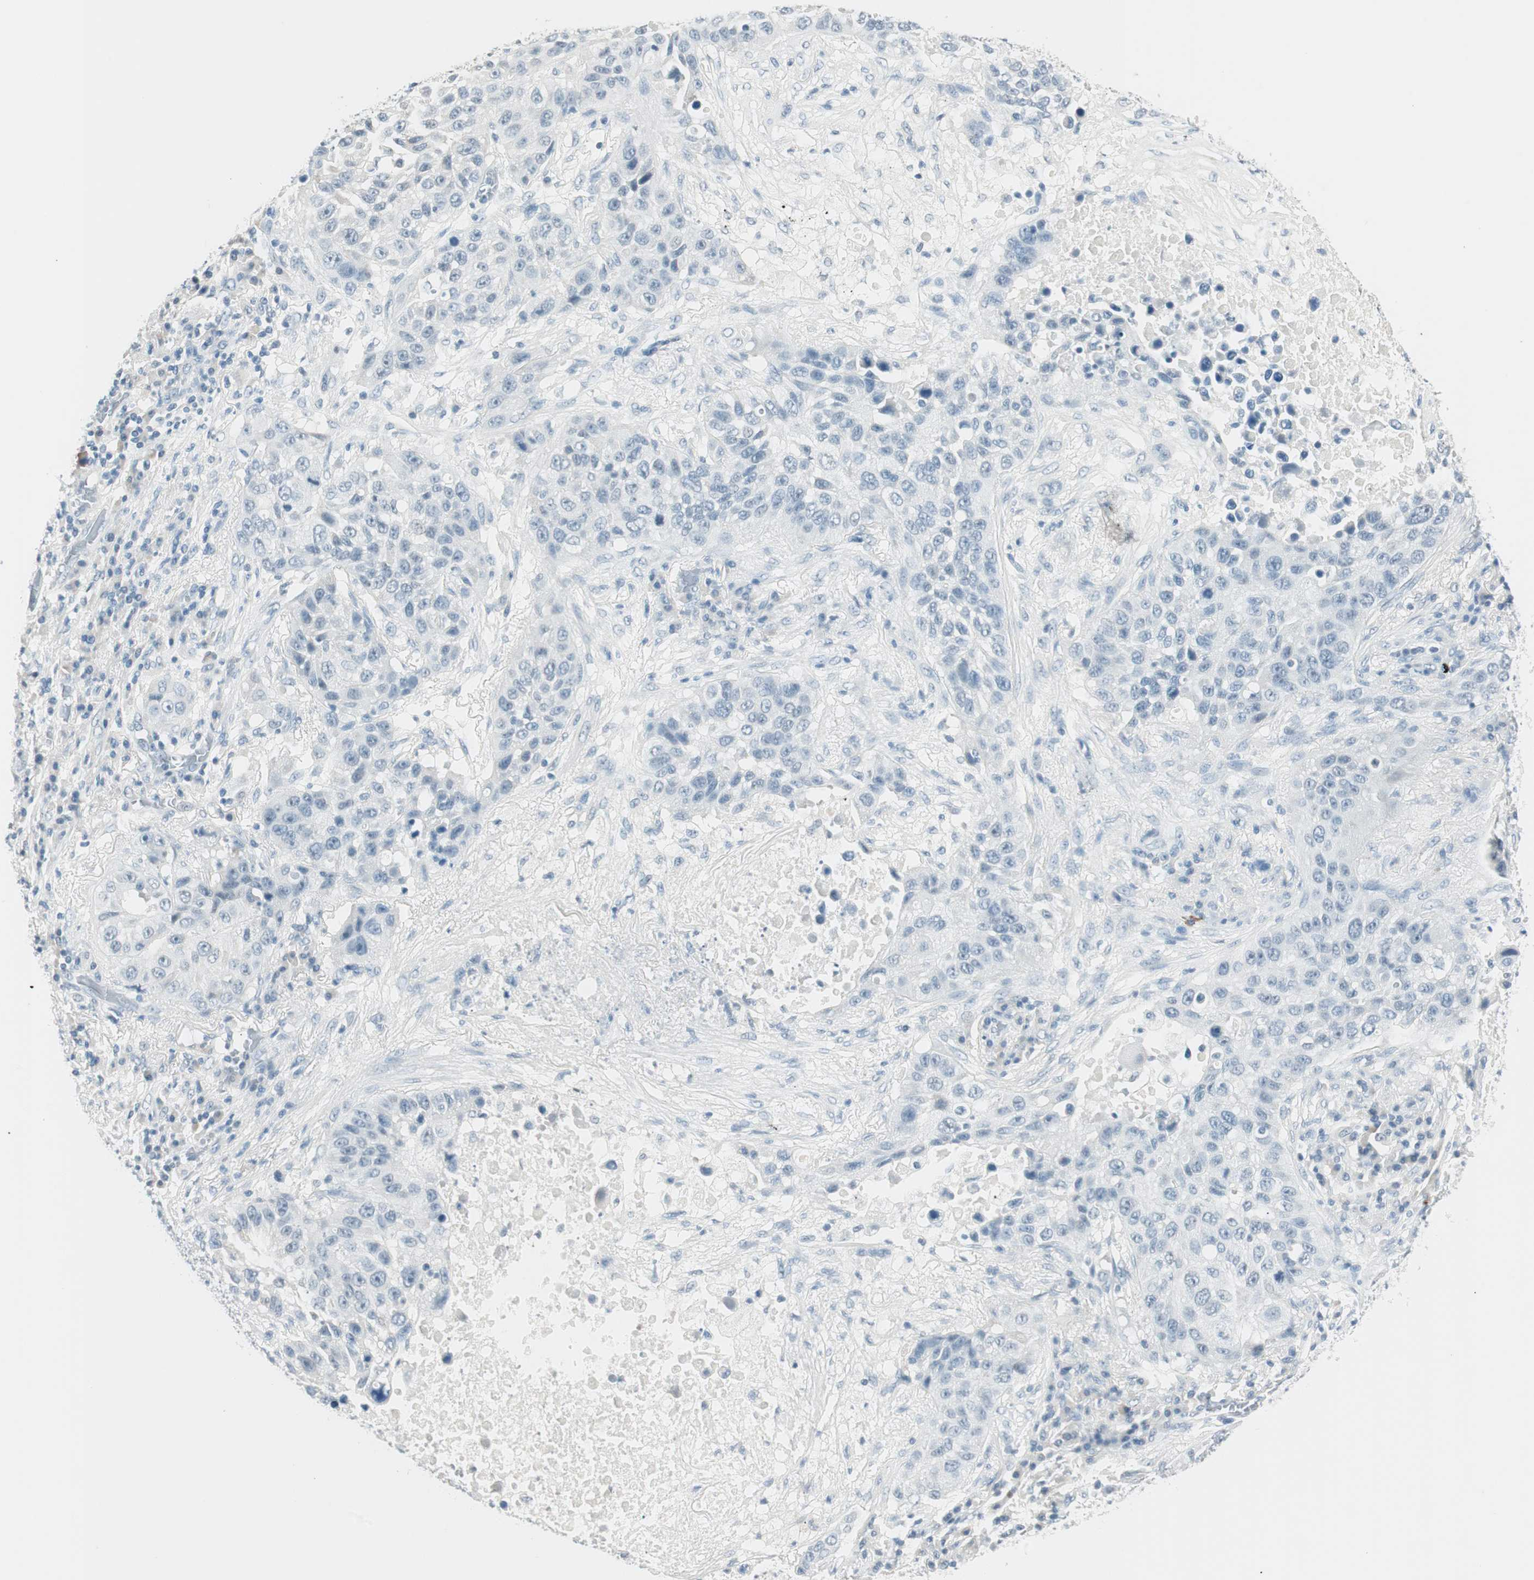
{"staining": {"intensity": "negative", "quantity": "none", "location": "none"}, "tissue": "lung cancer", "cell_type": "Tumor cells", "image_type": "cancer", "snomed": [{"axis": "morphology", "description": "Squamous cell carcinoma, NOS"}, {"axis": "topography", "description": "Lung"}], "caption": "Tumor cells are negative for protein expression in human lung cancer (squamous cell carcinoma).", "gene": "HOXB13", "patient": {"sex": "male", "age": 57}}